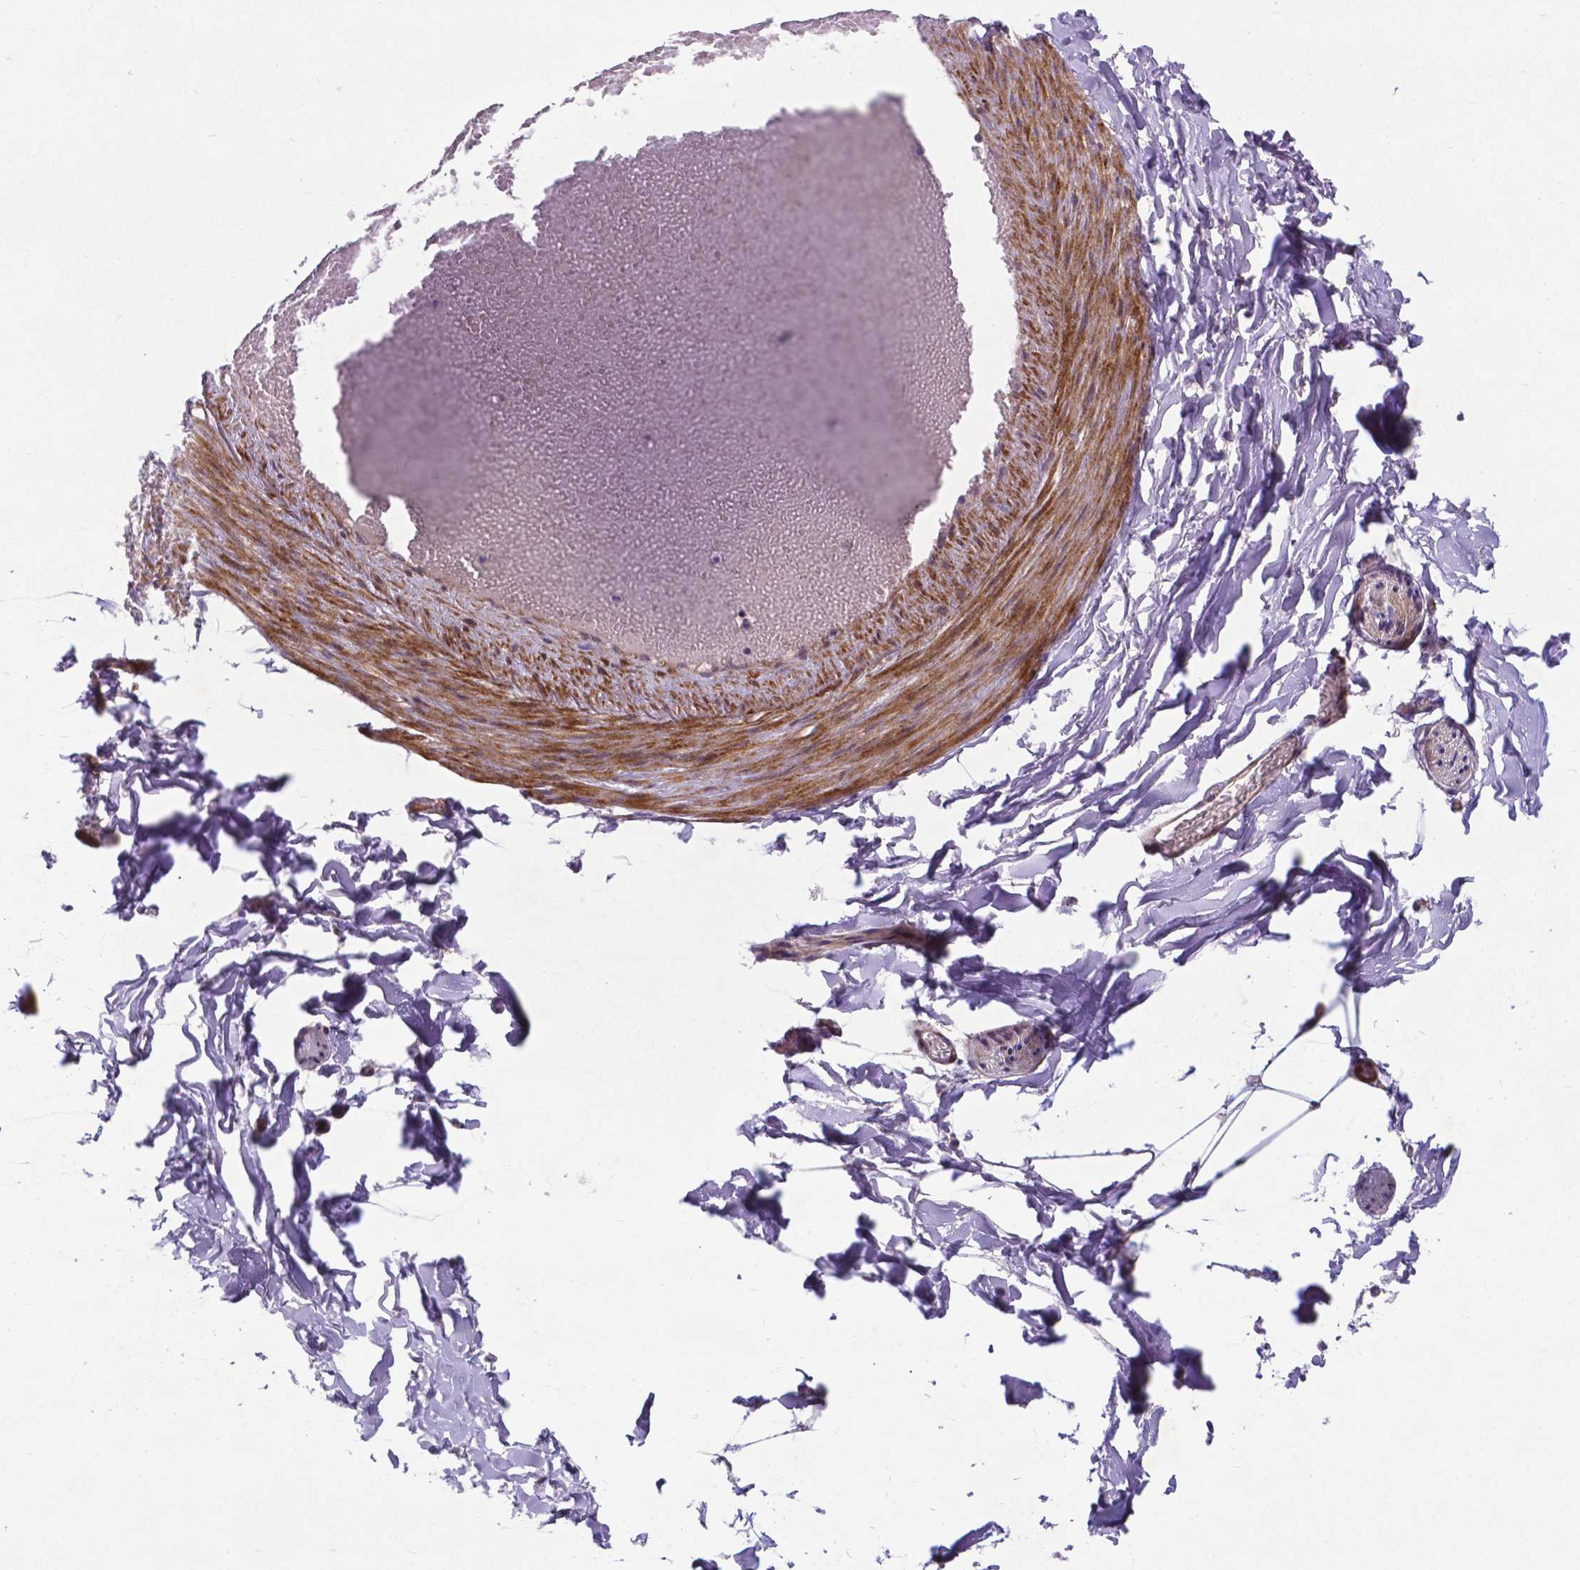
{"staining": {"intensity": "weak", "quantity": "<25%", "location": "nuclear"}, "tissue": "adipose tissue", "cell_type": "Adipocytes", "image_type": "normal", "snomed": [{"axis": "morphology", "description": "Normal tissue, NOS"}, {"axis": "topography", "description": "Gallbladder"}, {"axis": "topography", "description": "Peripheral nerve tissue"}], "caption": "Adipose tissue stained for a protein using immunohistochemistry (IHC) shows no expression adipocytes.", "gene": "PFKFB4", "patient": {"sex": "female", "age": 45}}